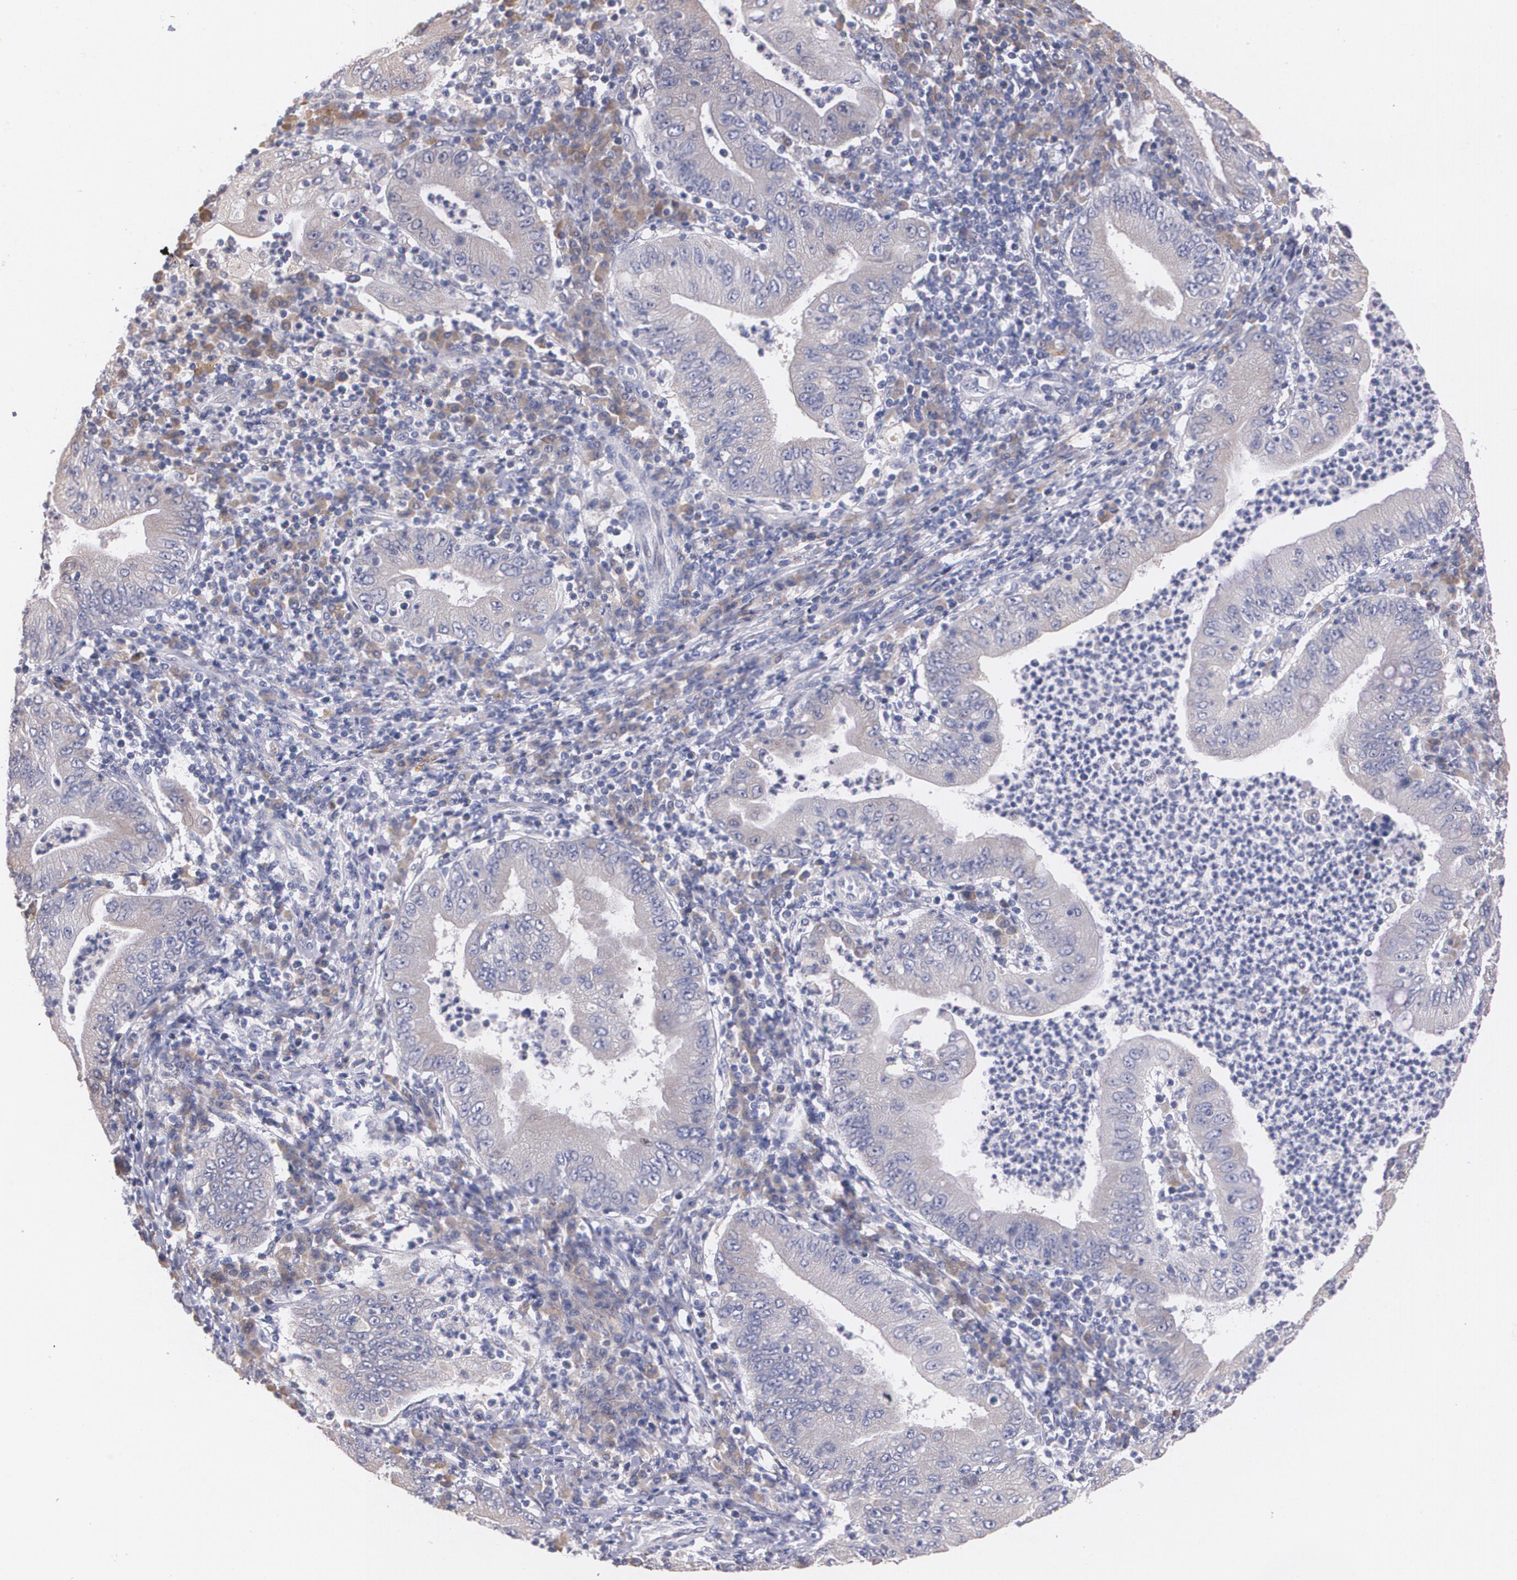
{"staining": {"intensity": "weak", "quantity": "25%-75%", "location": "cytoplasmic/membranous"}, "tissue": "stomach cancer", "cell_type": "Tumor cells", "image_type": "cancer", "snomed": [{"axis": "morphology", "description": "Normal tissue, NOS"}, {"axis": "morphology", "description": "Adenocarcinoma, NOS"}, {"axis": "topography", "description": "Esophagus"}, {"axis": "topography", "description": "Stomach, upper"}, {"axis": "topography", "description": "Peripheral nerve tissue"}], "caption": "Stomach cancer stained with a protein marker shows weak staining in tumor cells.", "gene": "AMBP", "patient": {"sex": "male", "age": 62}}